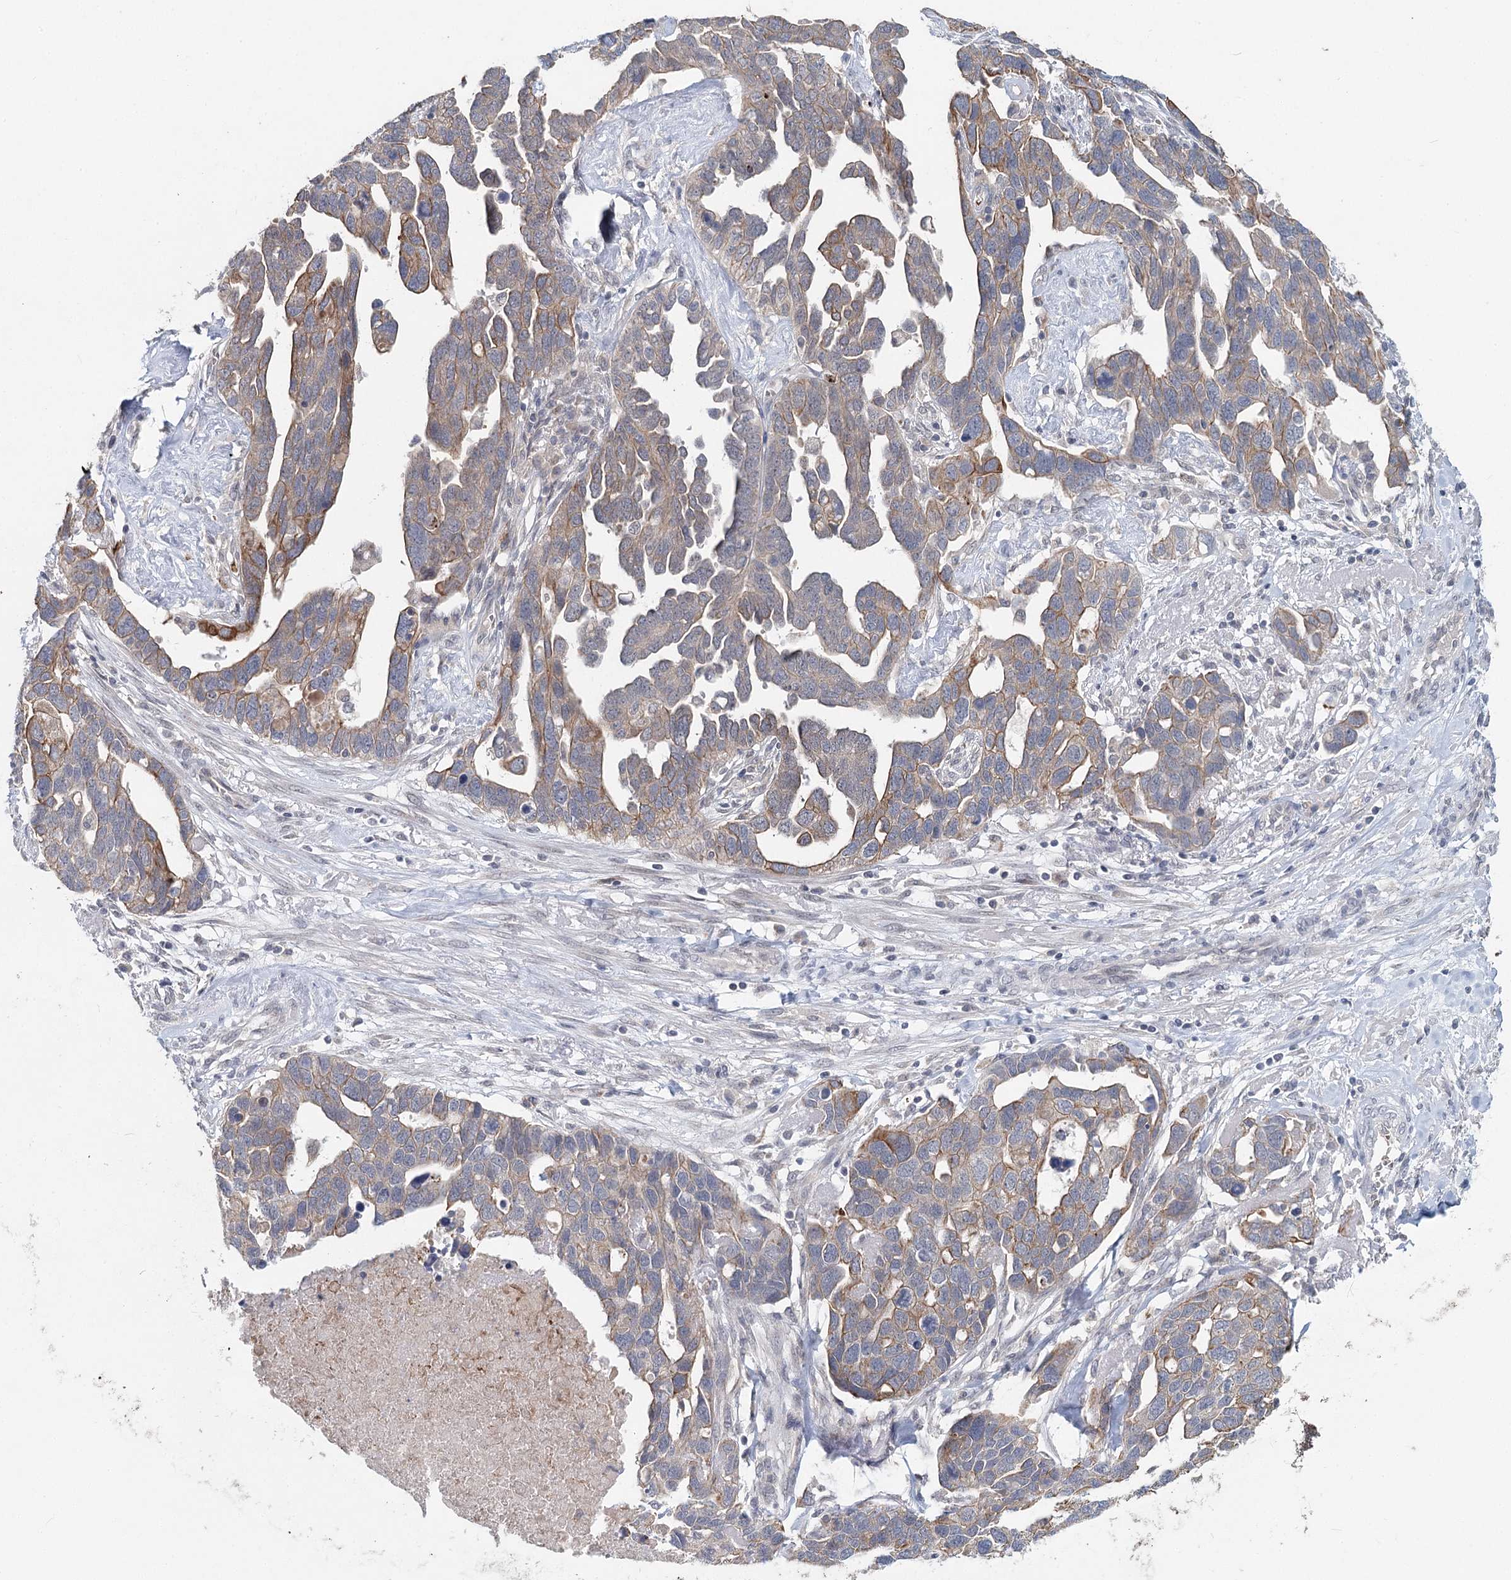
{"staining": {"intensity": "moderate", "quantity": ">75%", "location": "cytoplasmic/membranous"}, "tissue": "ovarian cancer", "cell_type": "Tumor cells", "image_type": "cancer", "snomed": [{"axis": "morphology", "description": "Cystadenocarcinoma, serous, NOS"}, {"axis": "topography", "description": "Ovary"}], "caption": "Approximately >75% of tumor cells in human serous cystadenocarcinoma (ovarian) demonstrate moderate cytoplasmic/membranous protein staining as visualized by brown immunohistochemical staining.", "gene": "FBXO7", "patient": {"sex": "female", "age": 54}}